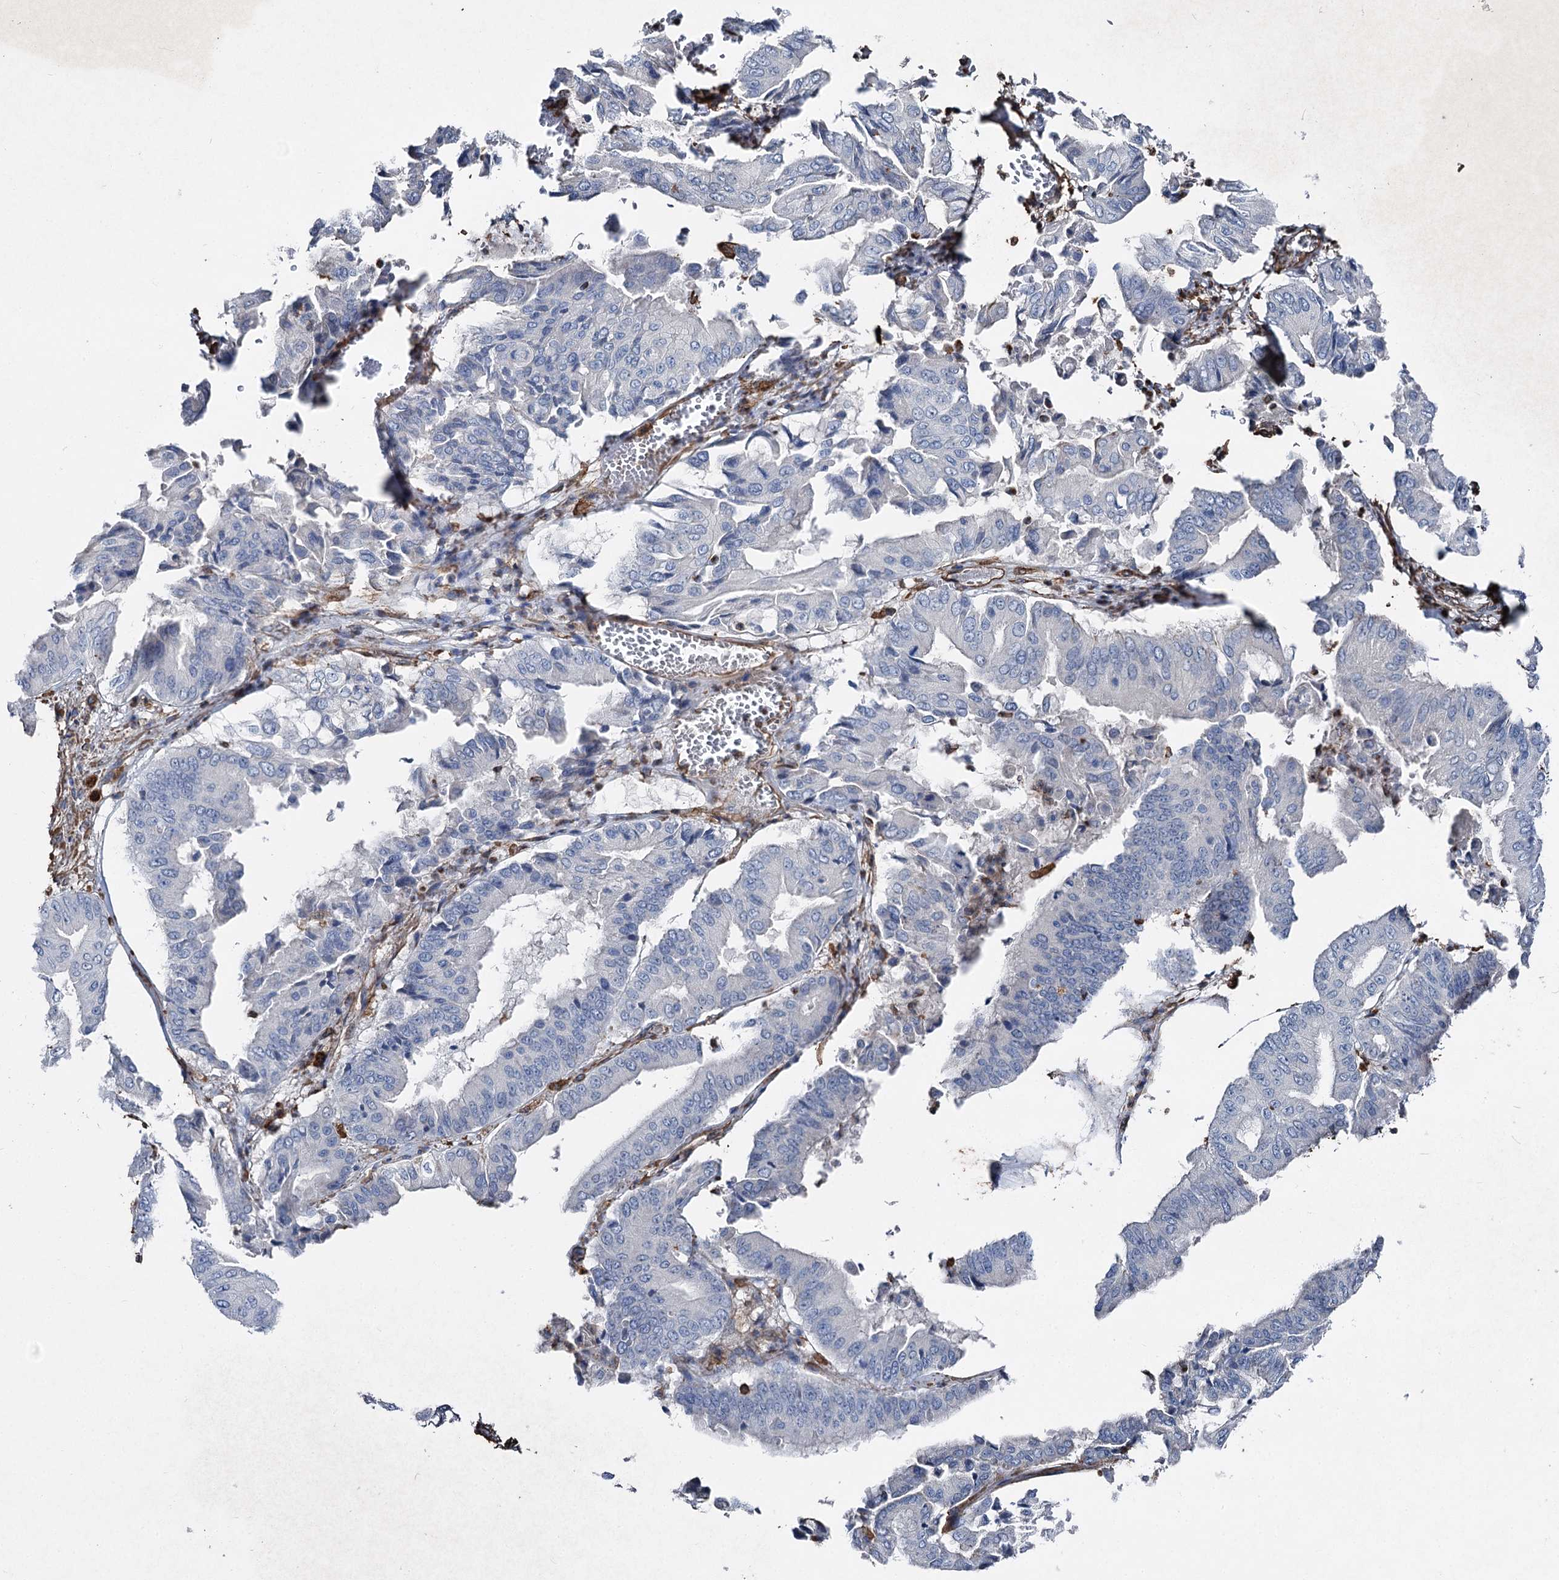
{"staining": {"intensity": "negative", "quantity": "none", "location": "none"}, "tissue": "pancreatic cancer", "cell_type": "Tumor cells", "image_type": "cancer", "snomed": [{"axis": "morphology", "description": "Adenocarcinoma, NOS"}, {"axis": "topography", "description": "Pancreas"}], "caption": "Pancreatic cancer was stained to show a protein in brown. There is no significant expression in tumor cells.", "gene": "CLEC4M", "patient": {"sex": "female", "age": 77}}